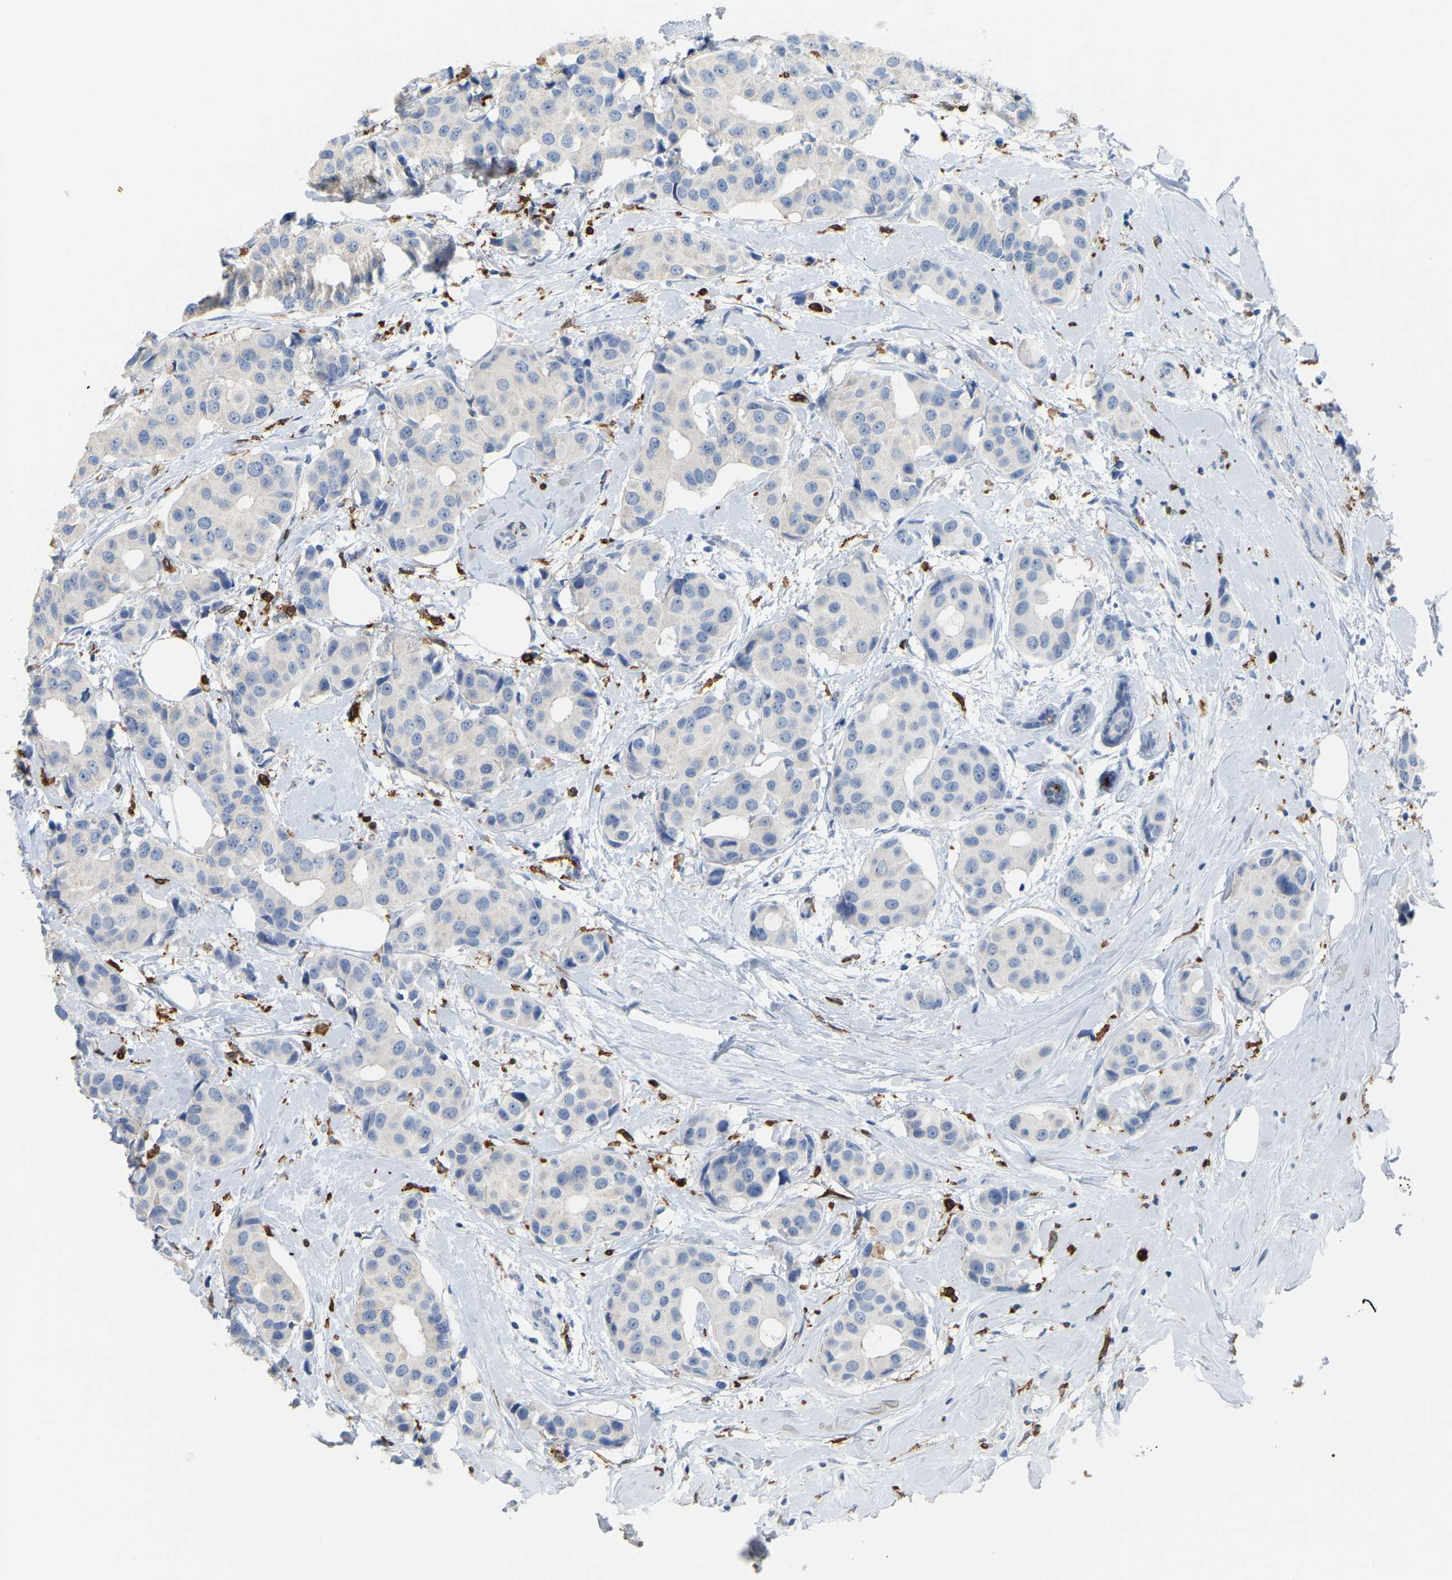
{"staining": {"intensity": "negative", "quantity": "none", "location": "none"}, "tissue": "breast cancer", "cell_type": "Tumor cells", "image_type": "cancer", "snomed": [{"axis": "morphology", "description": "Normal tissue, NOS"}, {"axis": "morphology", "description": "Duct carcinoma"}, {"axis": "topography", "description": "Breast"}], "caption": "This histopathology image is of breast invasive ductal carcinoma stained with immunohistochemistry to label a protein in brown with the nuclei are counter-stained blue. There is no staining in tumor cells.", "gene": "PTGS1", "patient": {"sex": "female", "age": 39}}